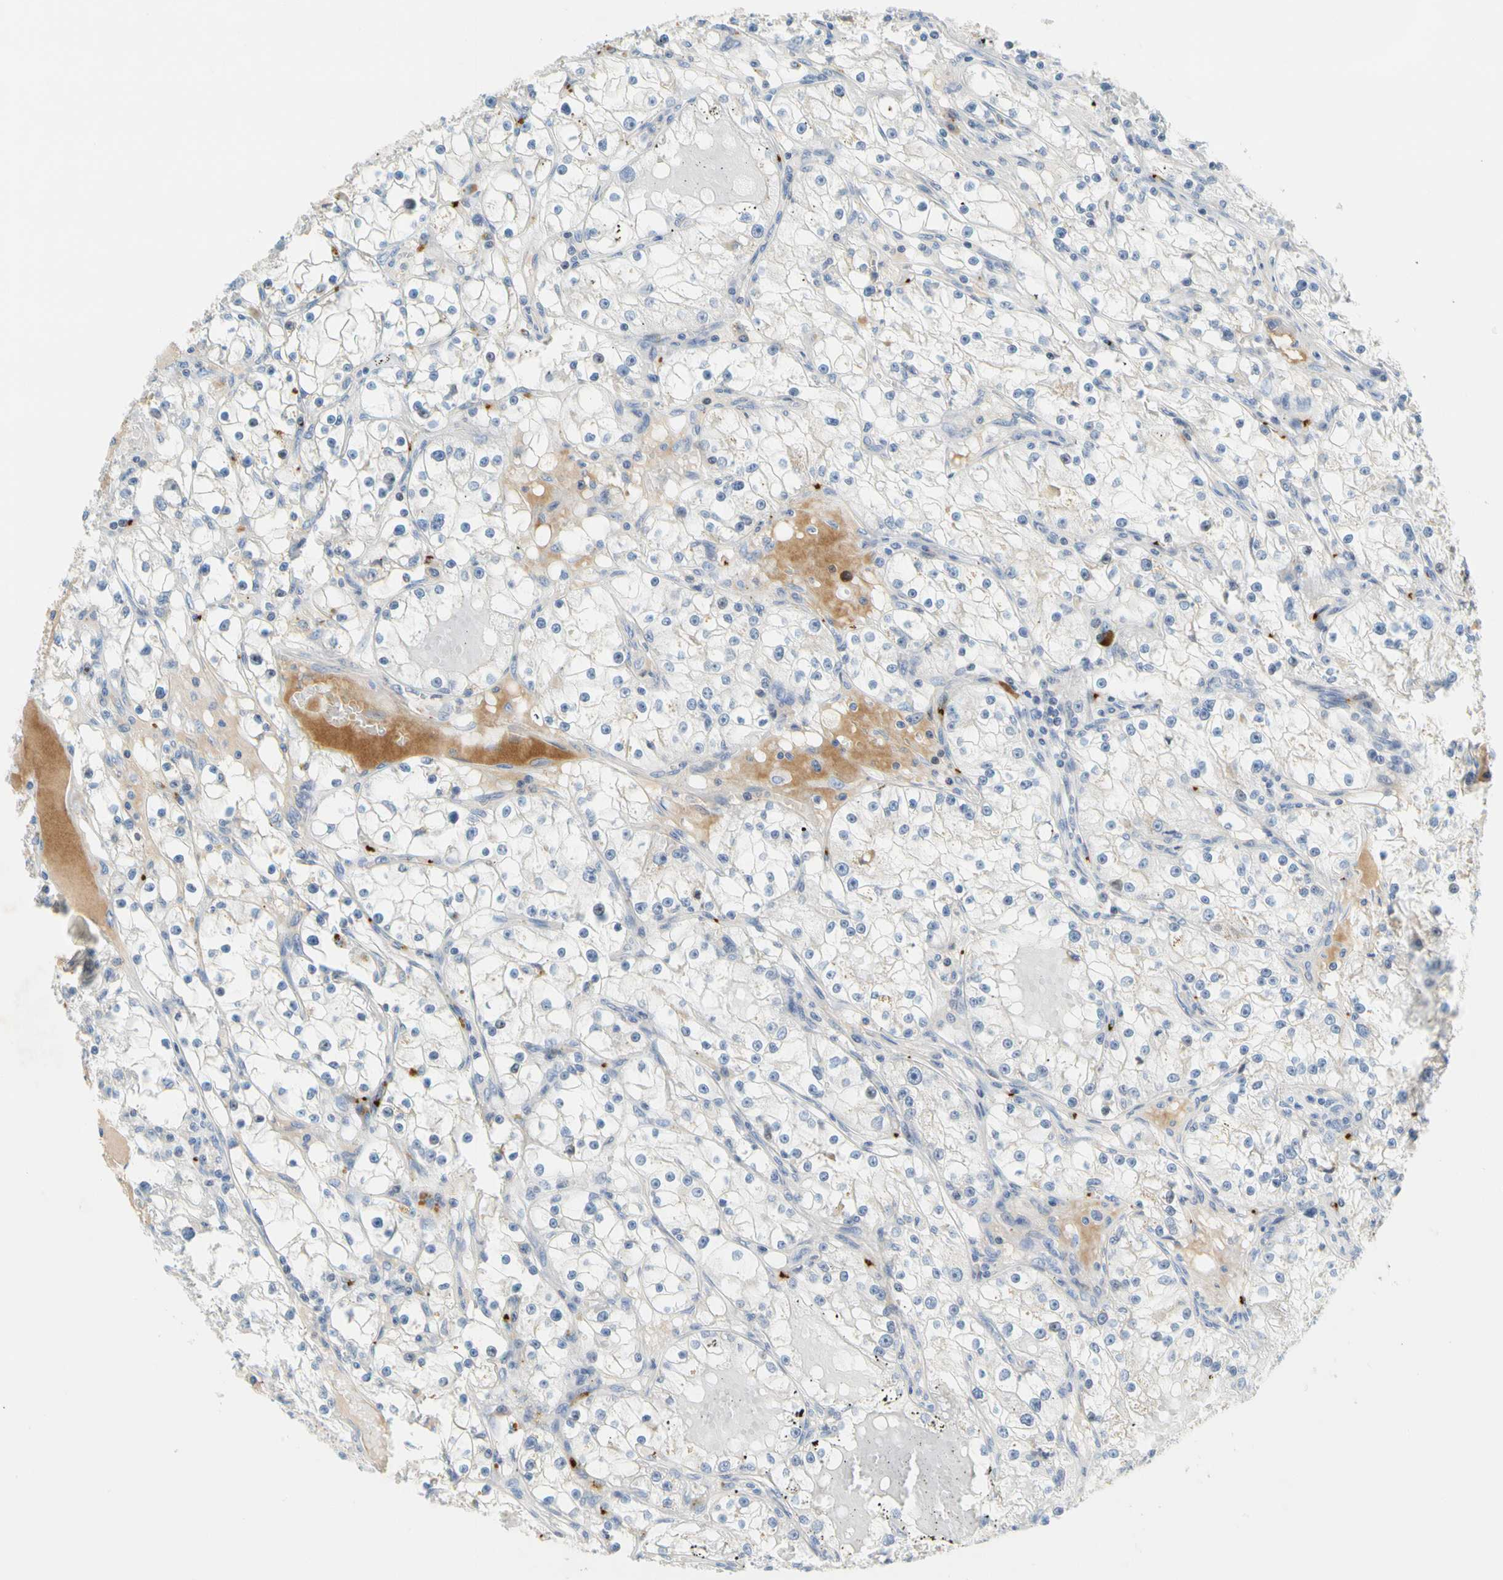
{"staining": {"intensity": "negative", "quantity": "none", "location": "none"}, "tissue": "renal cancer", "cell_type": "Tumor cells", "image_type": "cancer", "snomed": [{"axis": "morphology", "description": "Adenocarcinoma, NOS"}, {"axis": "topography", "description": "Kidney"}], "caption": "Immunohistochemistry micrograph of human renal adenocarcinoma stained for a protein (brown), which exhibits no positivity in tumor cells.", "gene": "PPBP", "patient": {"sex": "male", "age": 56}}